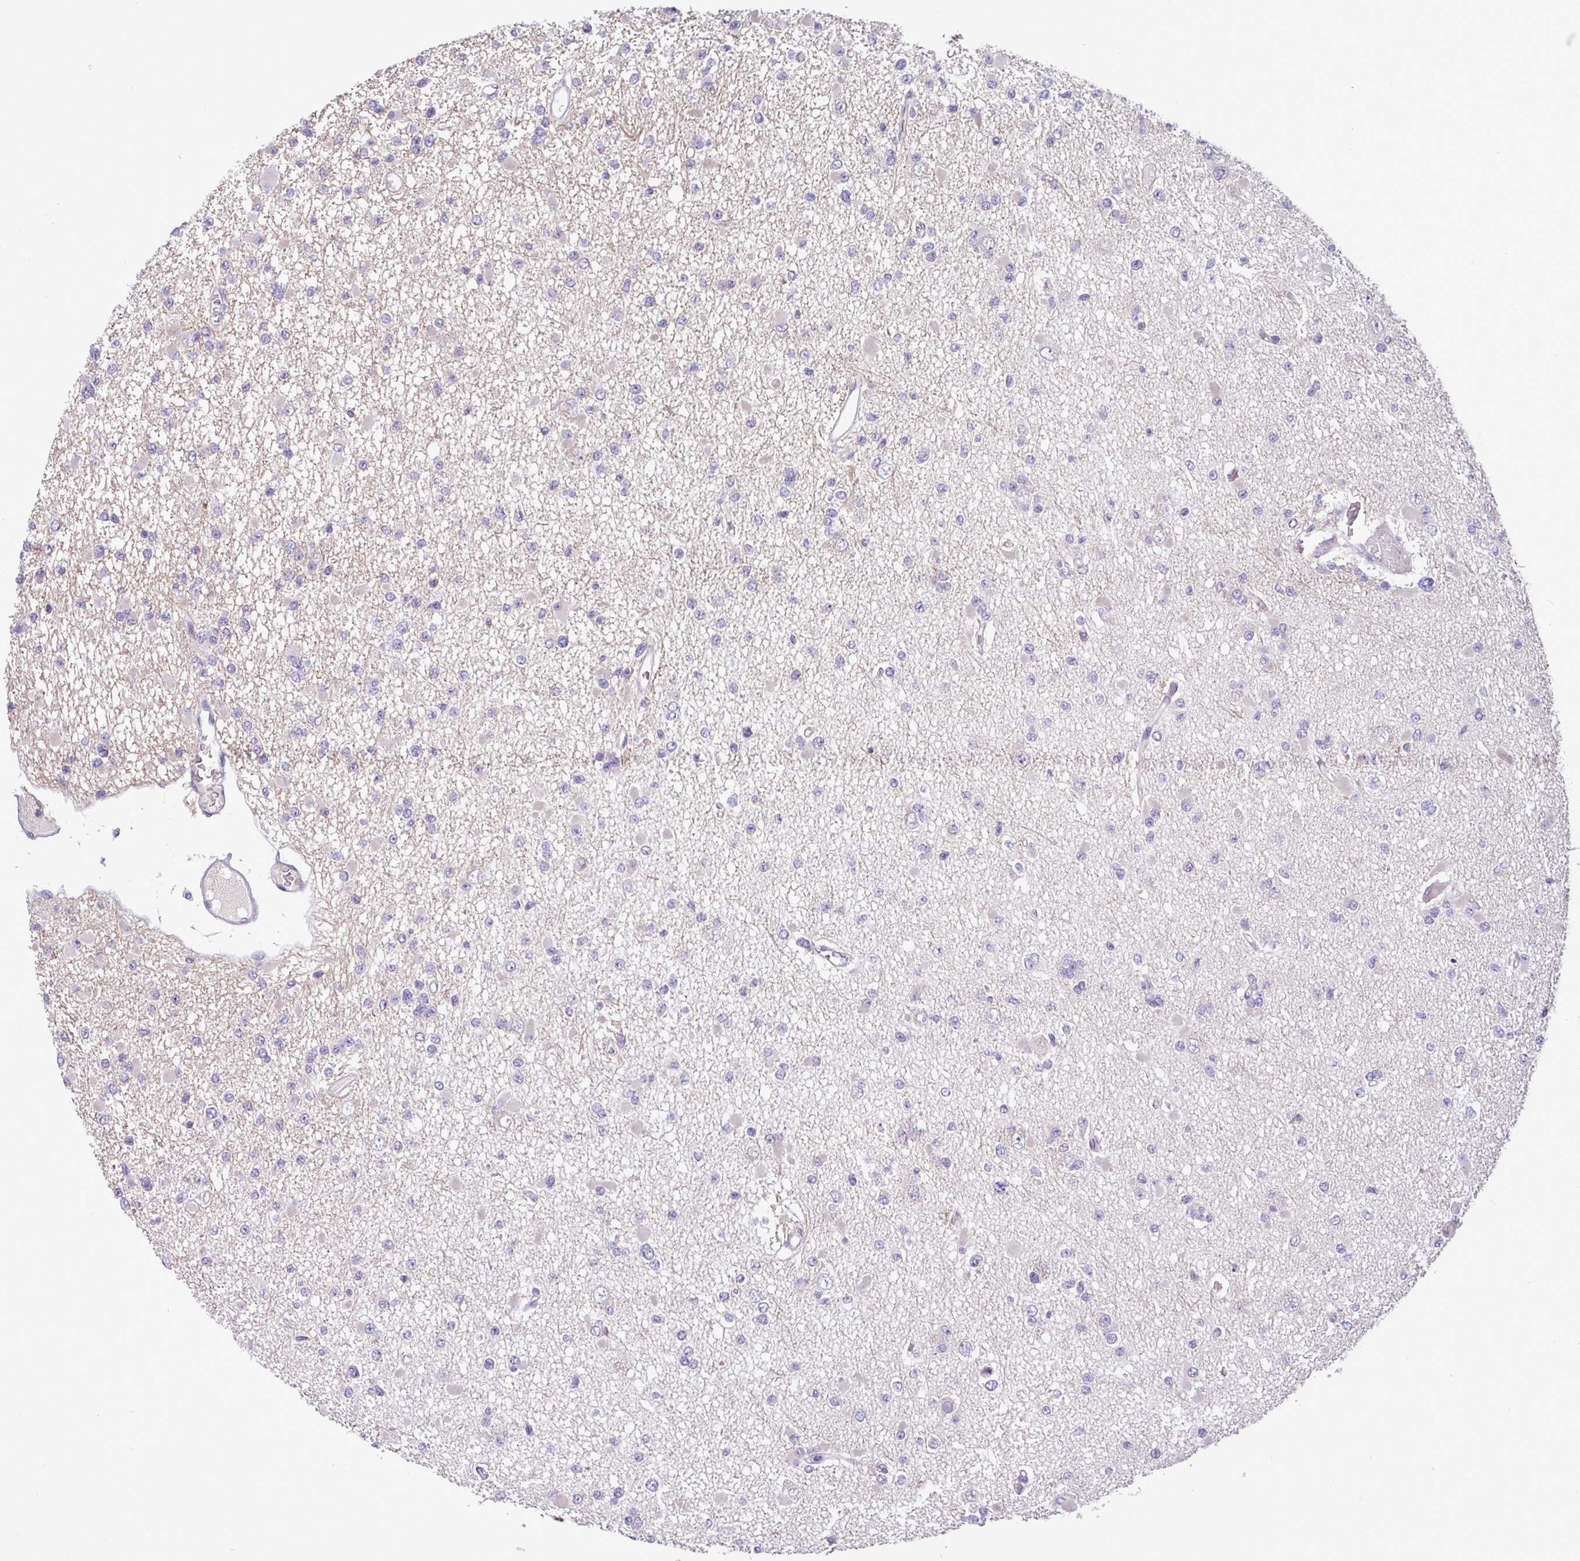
{"staining": {"intensity": "negative", "quantity": "none", "location": "none"}, "tissue": "glioma", "cell_type": "Tumor cells", "image_type": "cancer", "snomed": [{"axis": "morphology", "description": "Glioma, malignant, Low grade"}, {"axis": "topography", "description": "Brain"}], "caption": "Immunohistochemical staining of human malignant glioma (low-grade) exhibits no significant positivity in tumor cells.", "gene": "PAX8", "patient": {"sex": "female", "age": 22}}